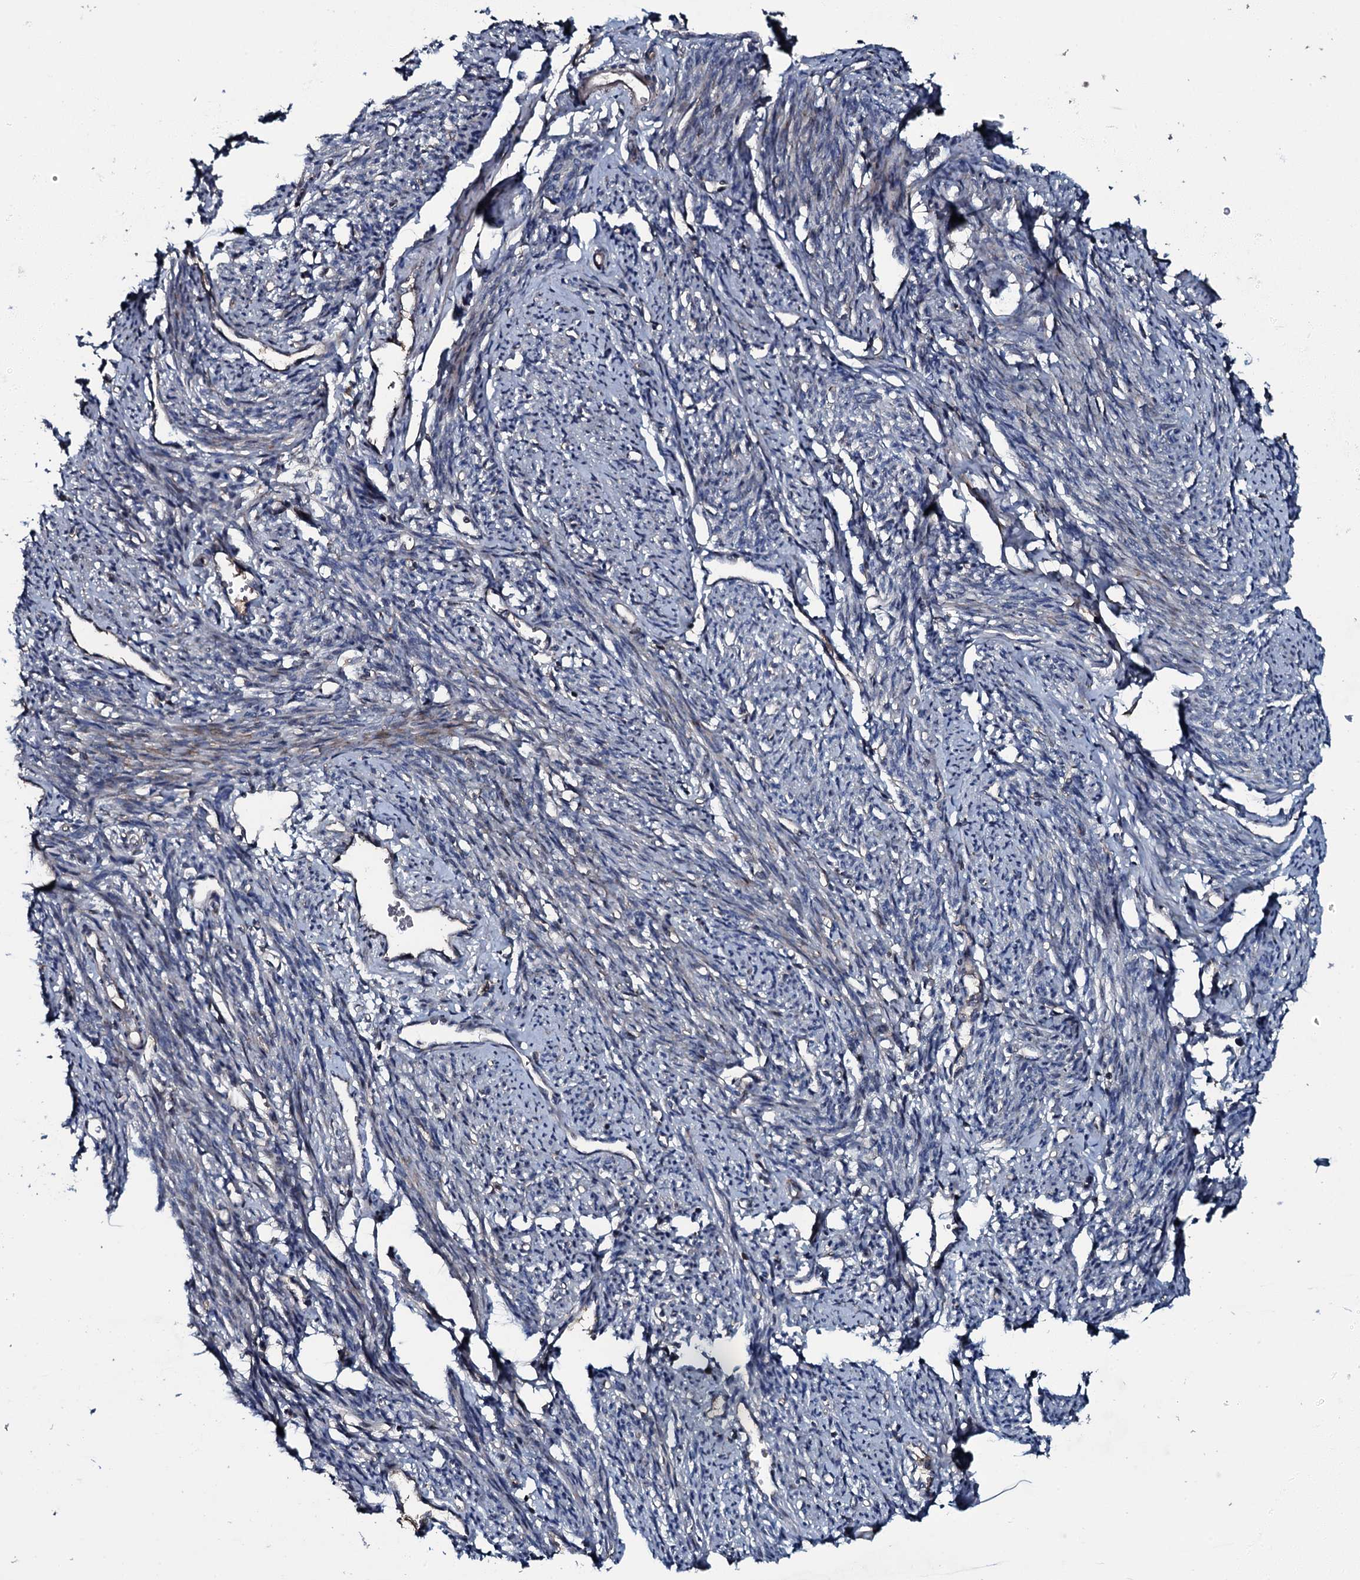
{"staining": {"intensity": "moderate", "quantity": "<25%", "location": "nuclear"}, "tissue": "smooth muscle", "cell_type": "Smooth muscle cells", "image_type": "normal", "snomed": [{"axis": "morphology", "description": "Normal tissue, NOS"}, {"axis": "topography", "description": "Smooth muscle"}, {"axis": "topography", "description": "Uterus"}], "caption": "A low amount of moderate nuclear staining is present in approximately <25% of smooth muscle cells in normal smooth muscle. Nuclei are stained in blue.", "gene": "LYG2", "patient": {"sex": "female", "age": 59}}